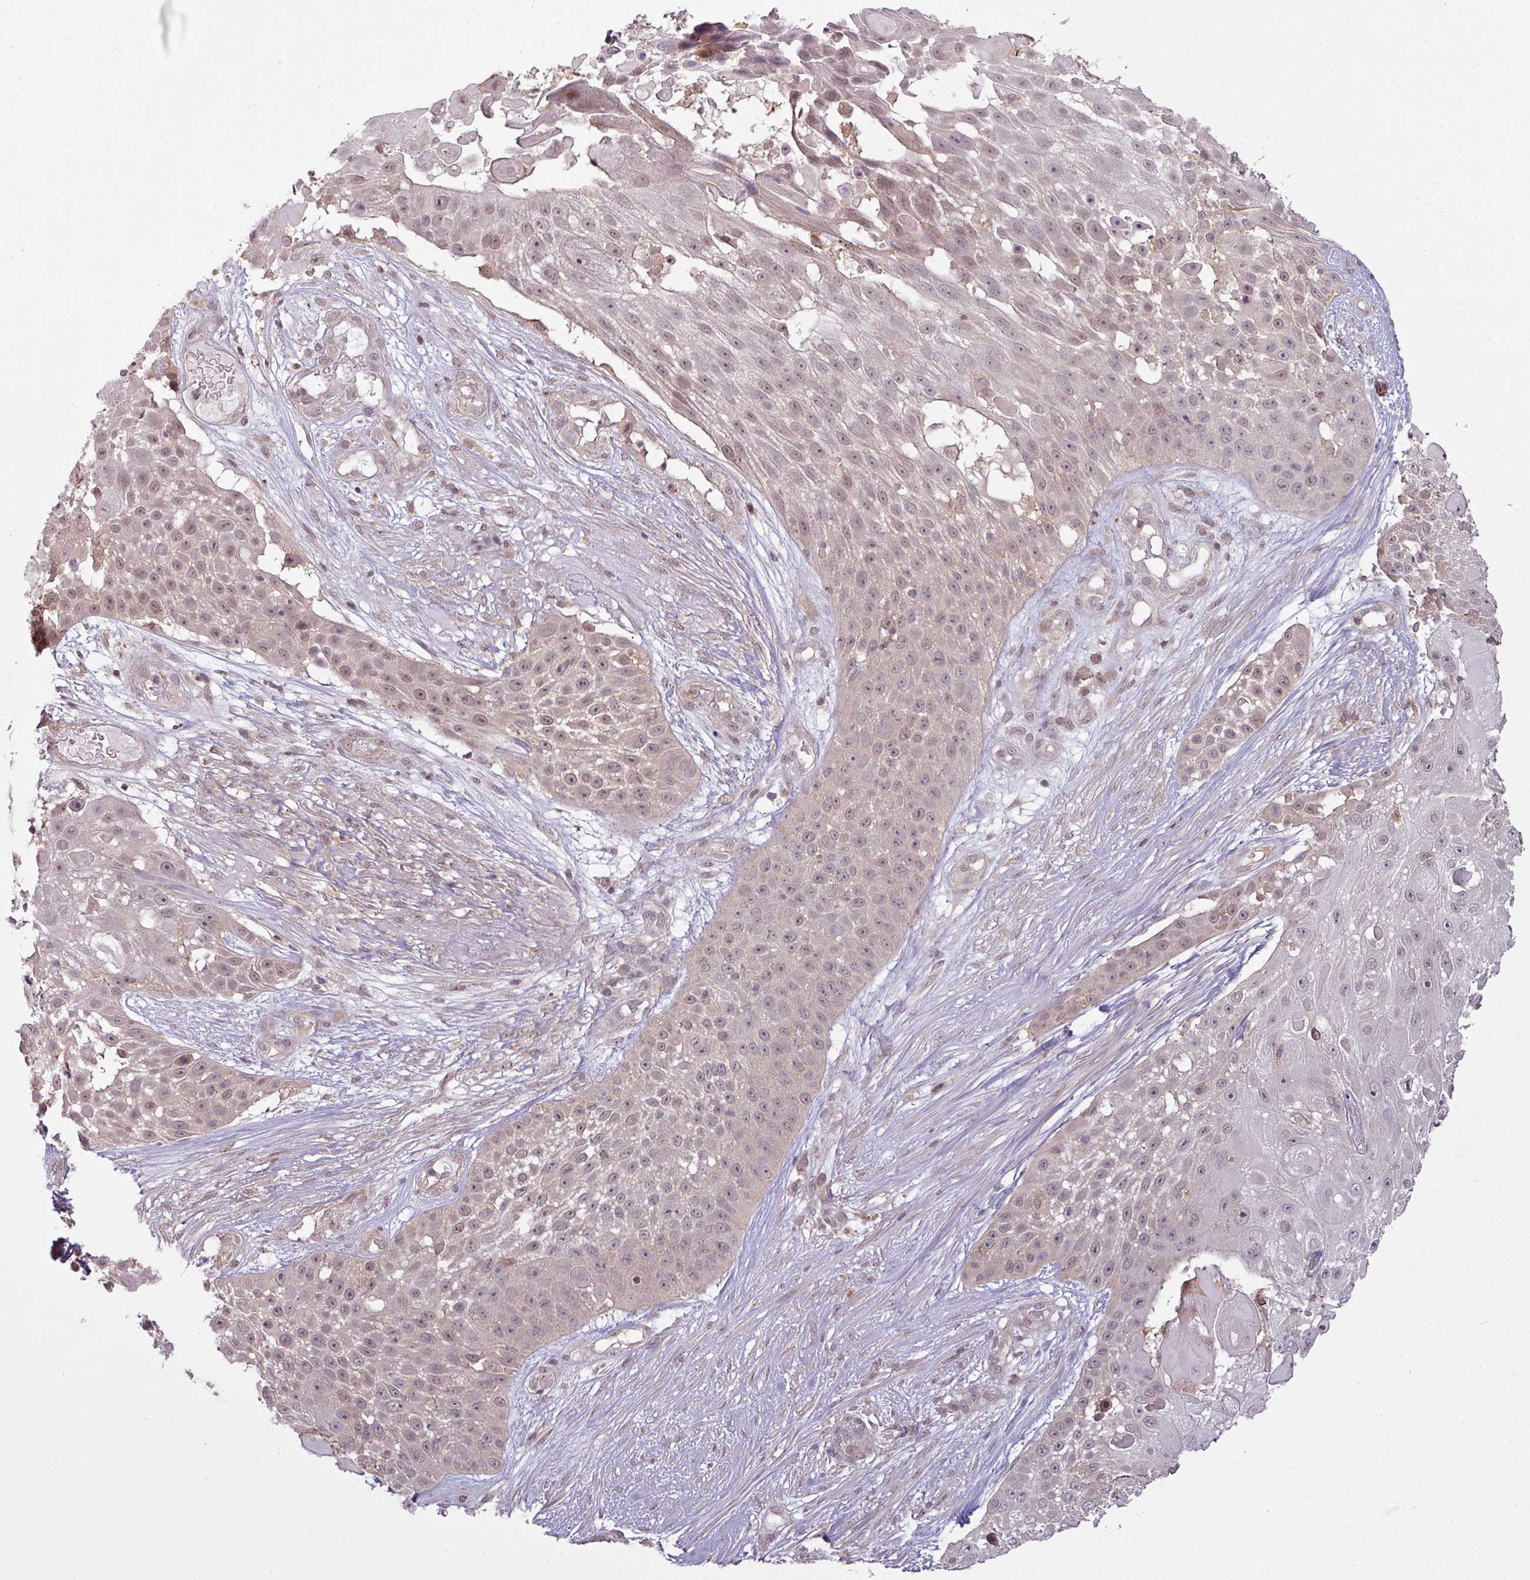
{"staining": {"intensity": "negative", "quantity": "none", "location": "none"}, "tissue": "skin cancer", "cell_type": "Tumor cells", "image_type": "cancer", "snomed": [{"axis": "morphology", "description": "Squamous cell carcinoma, NOS"}, {"axis": "topography", "description": "Skin"}], "caption": "Tumor cells show no significant protein staining in squamous cell carcinoma (skin). (DAB immunohistochemistry (IHC) with hematoxylin counter stain).", "gene": "ZC2HC1C", "patient": {"sex": "female", "age": 86}}